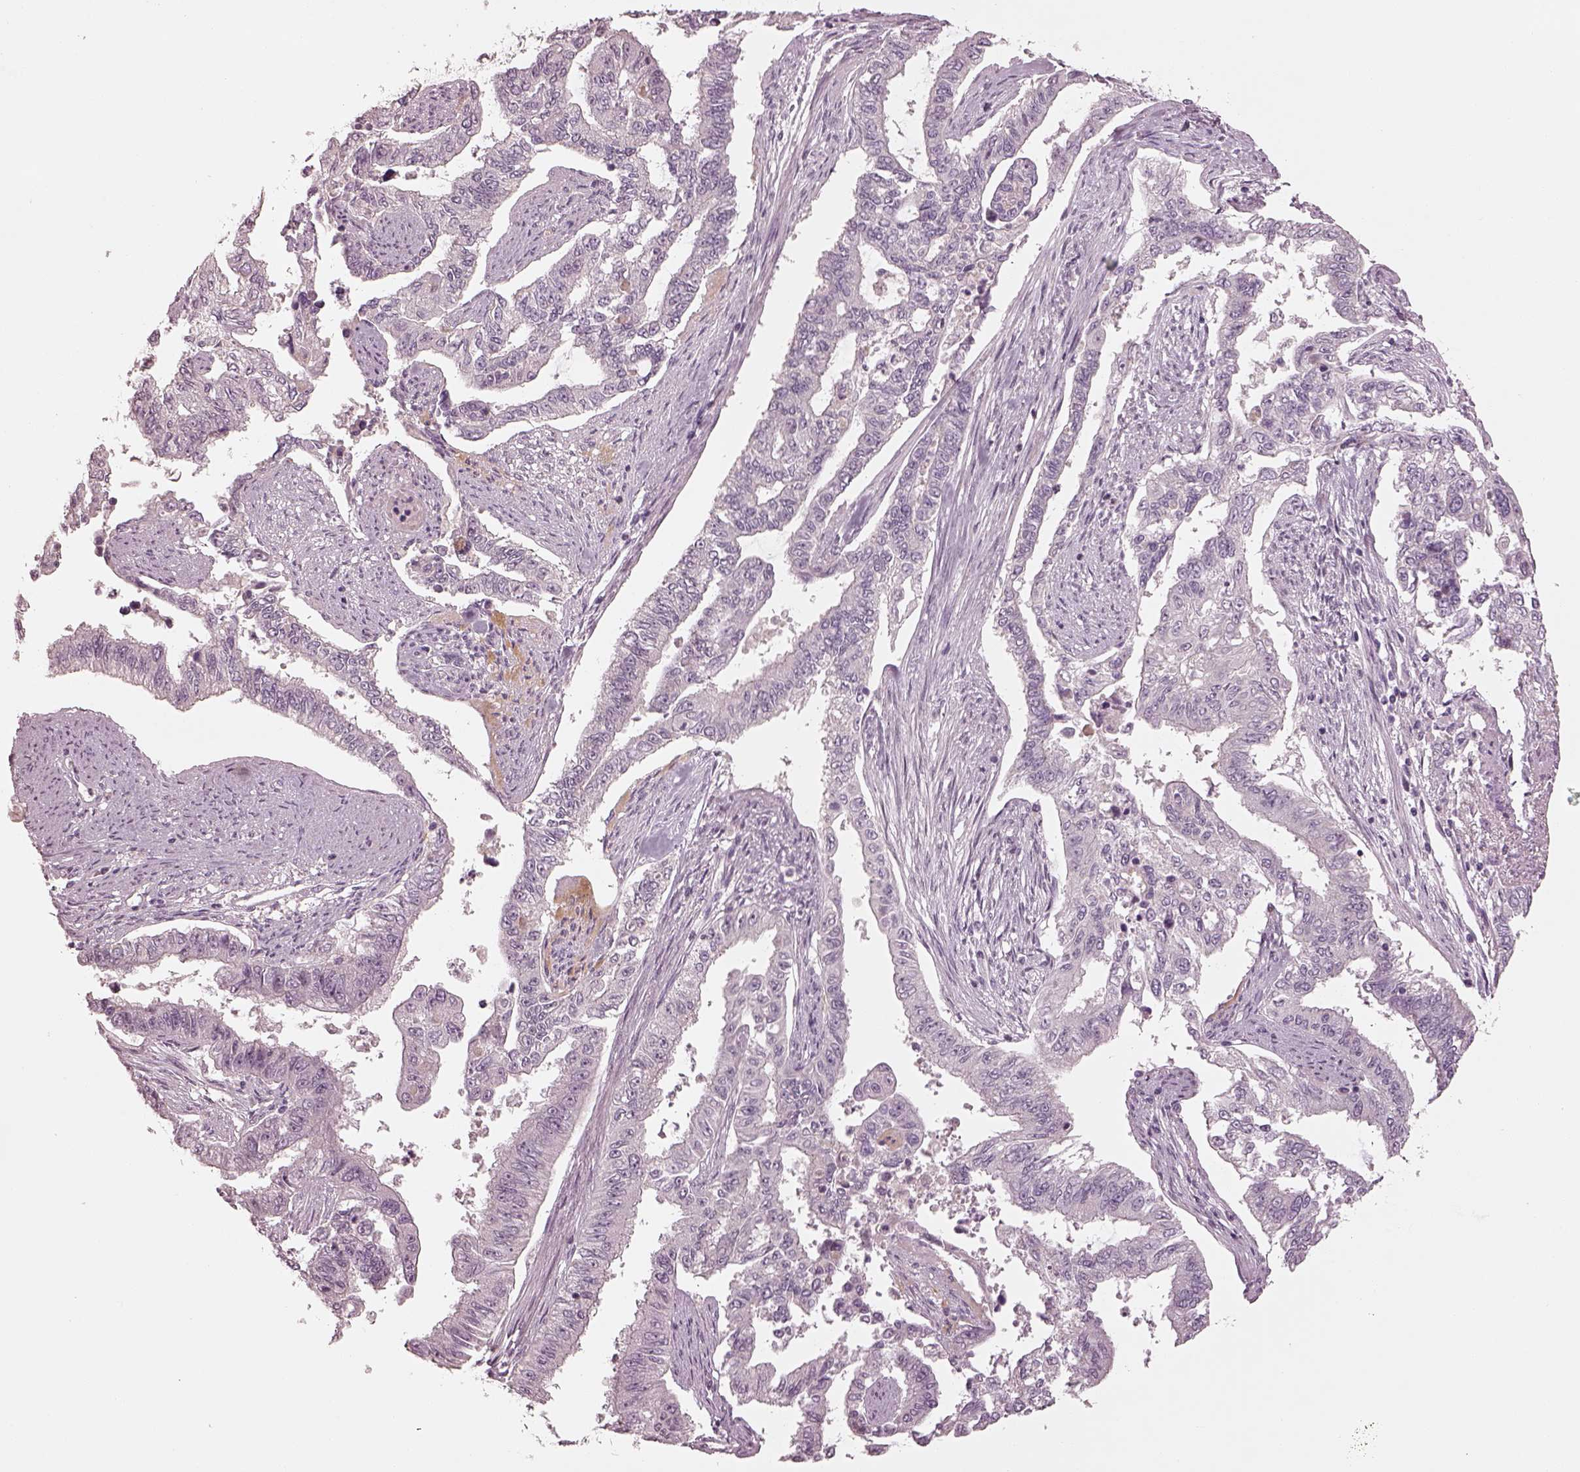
{"staining": {"intensity": "negative", "quantity": "none", "location": "none"}, "tissue": "endometrial cancer", "cell_type": "Tumor cells", "image_type": "cancer", "snomed": [{"axis": "morphology", "description": "Adenocarcinoma, NOS"}, {"axis": "topography", "description": "Uterus"}], "caption": "Immunohistochemistry (IHC) histopathology image of adenocarcinoma (endometrial) stained for a protein (brown), which exhibits no positivity in tumor cells.", "gene": "SPATA6L", "patient": {"sex": "female", "age": 59}}